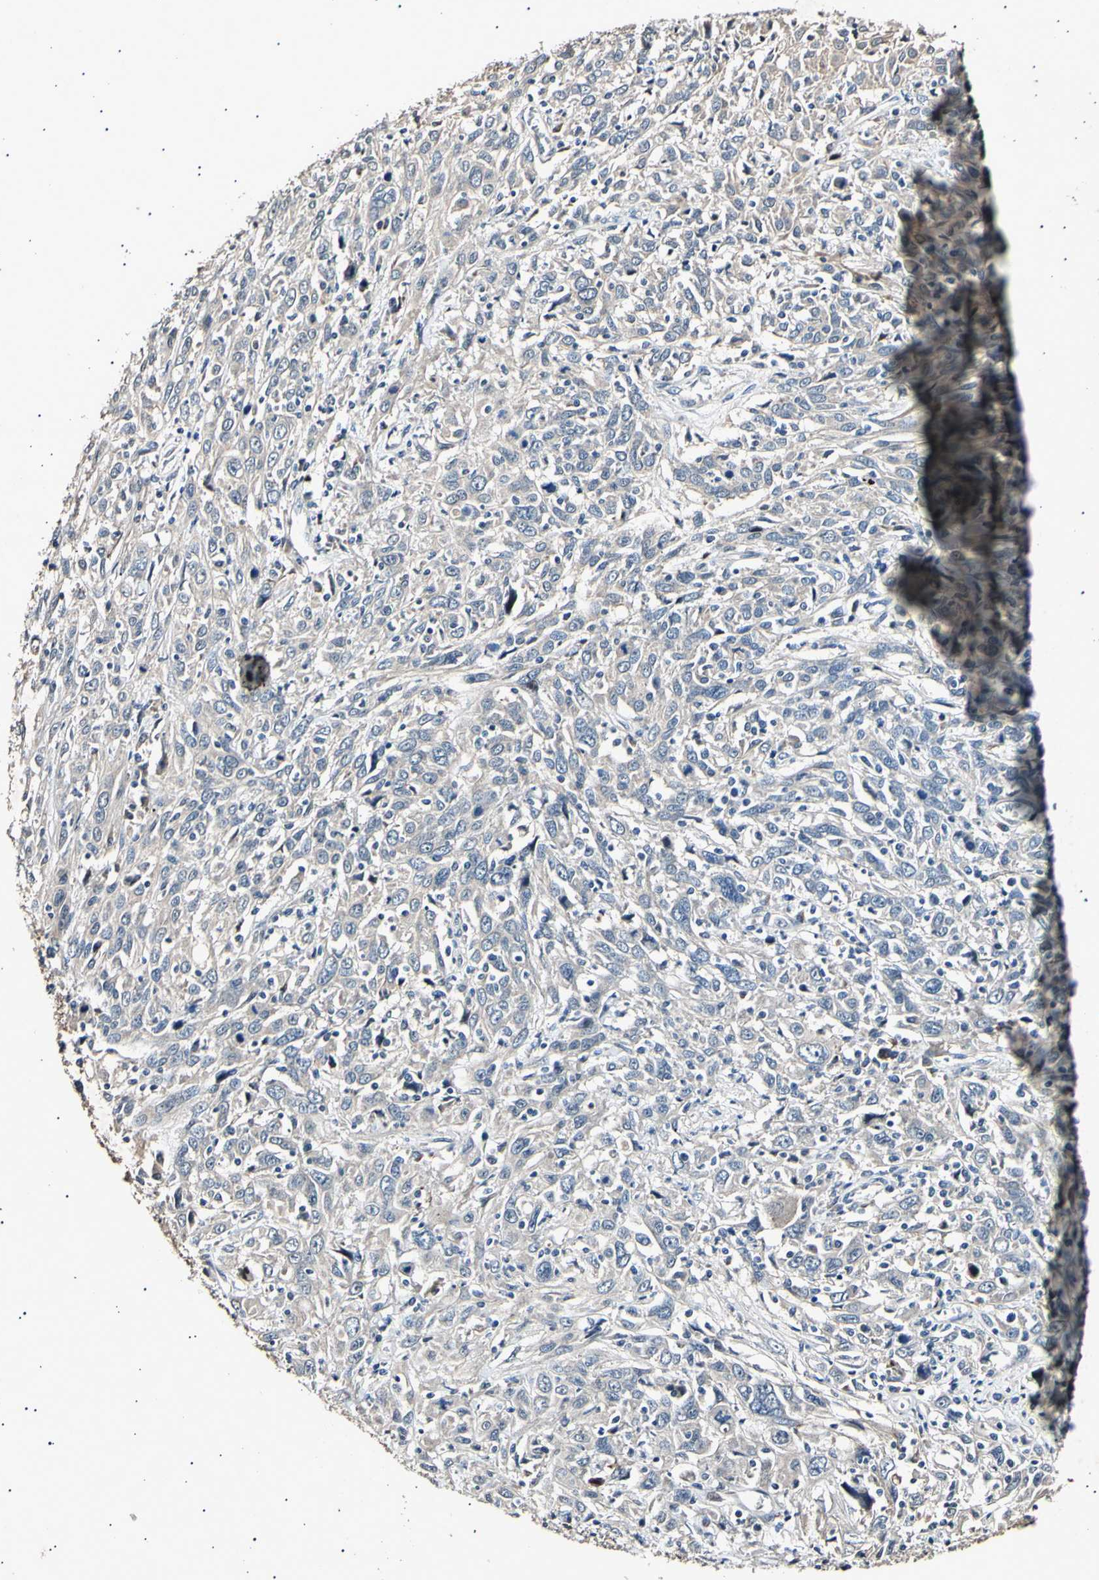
{"staining": {"intensity": "negative", "quantity": "none", "location": "none"}, "tissue": "cervical cancer", "cell_type": "Tumor cells", "image_type": "cancer", "snomed": [{"axis": "morphology", "description": "Squamous cell carcinoma, NOS"}, {"axis": "topography", "description": "Cervix"}], "caption": "This is an immunohistochemistry (IHC) micrograph of human cervical cancer (squamous cell carcinoma). There is no staining in tumor cells.", "gene": "ADCY3", "patient": {"sex": "female", "age": 46}}